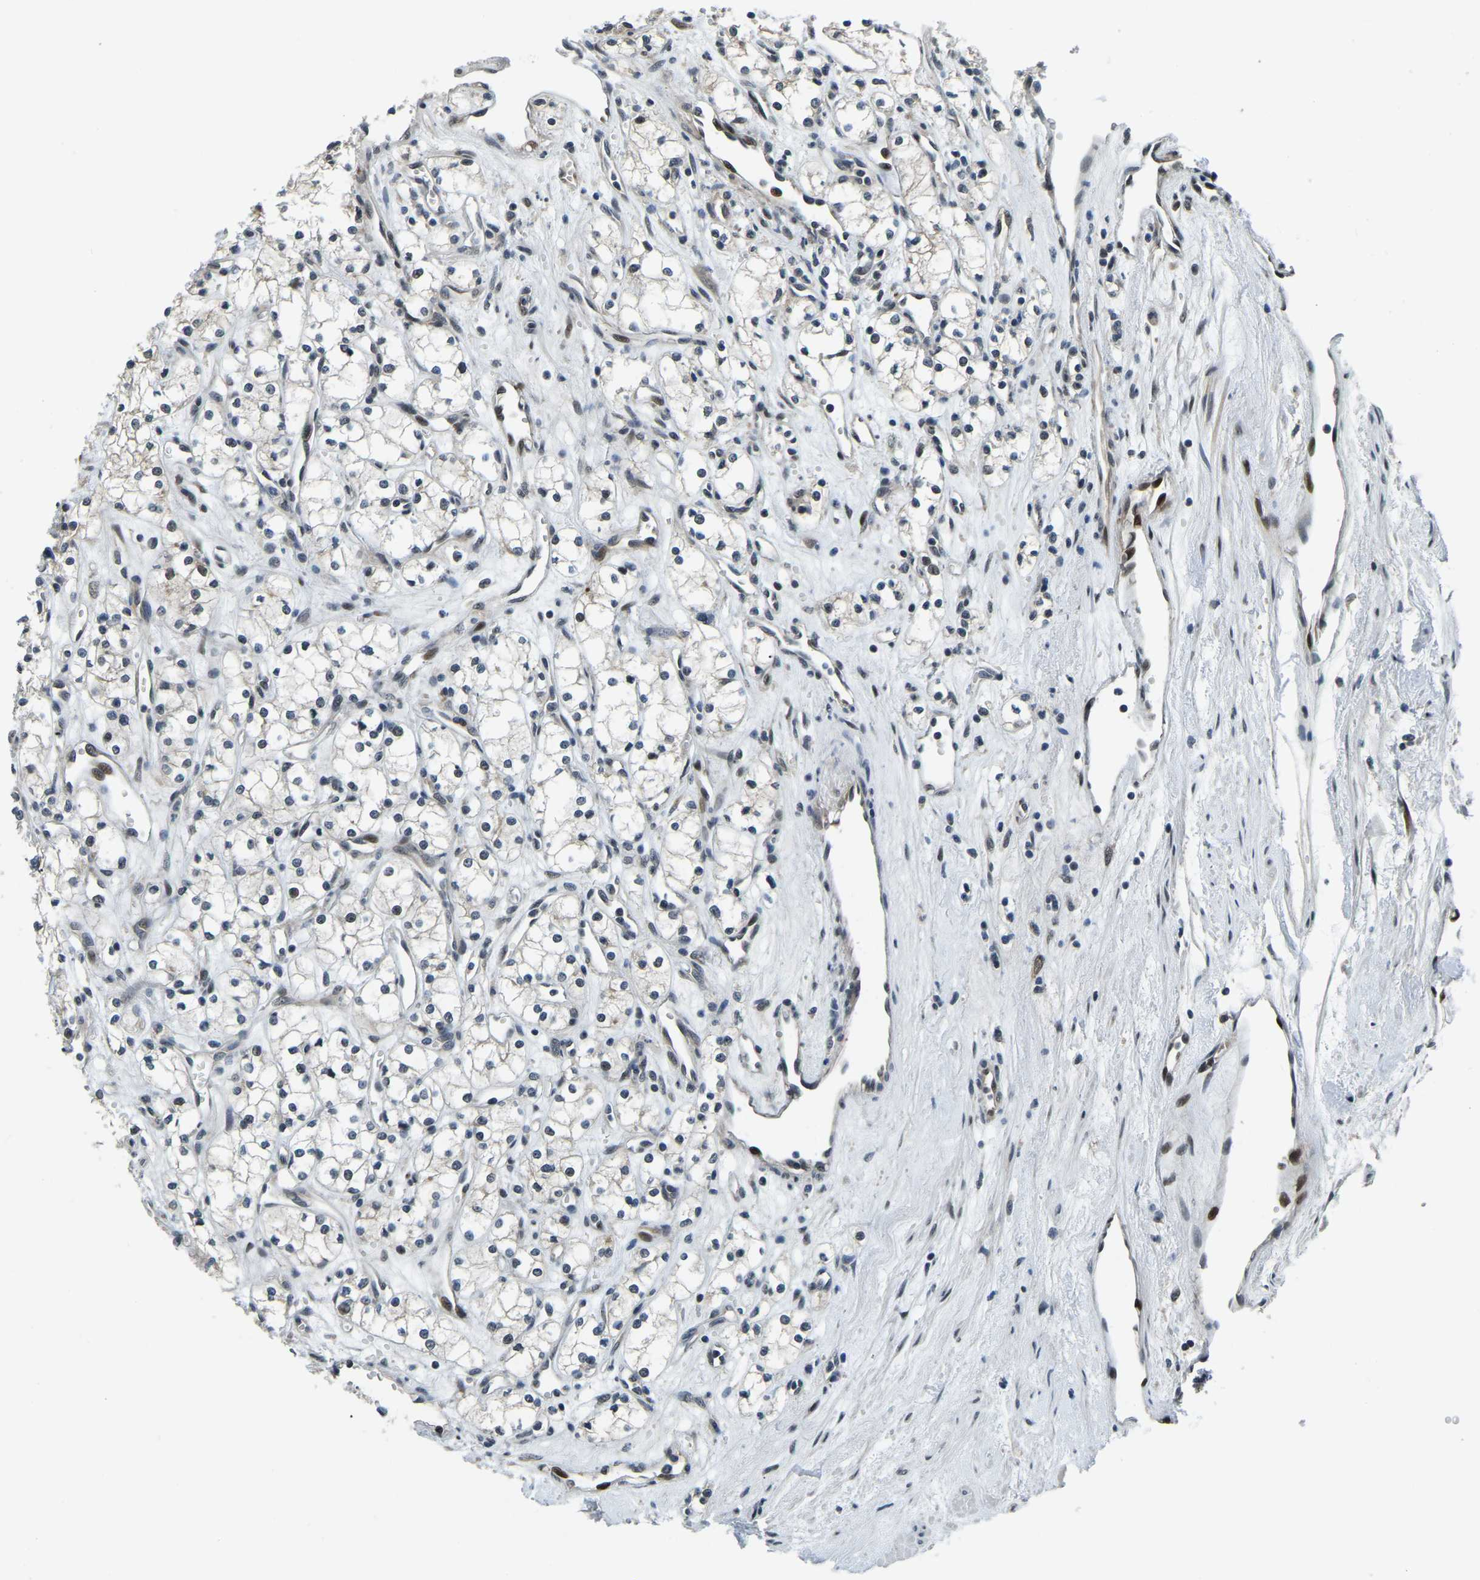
{"staining": {"intensity": "moderate", "quantity": "<25%", "location": "nuclear"}, "tissue": "renal cancer", "cell_type": "Tumor cells", "image_type": "cancer", "snomed": [{"axis": "morphology", "description": "Adenocarcinoma, NOS"}, {"axis": "topography", "description": "Kidney"}], "caption": "Protein expression analysis of renal adenocarcinoma displays moderate nuclear positivity in about <25% of tumor cells.", "gene": "ING2", "patient": {"sex": "male", "age": 59}}